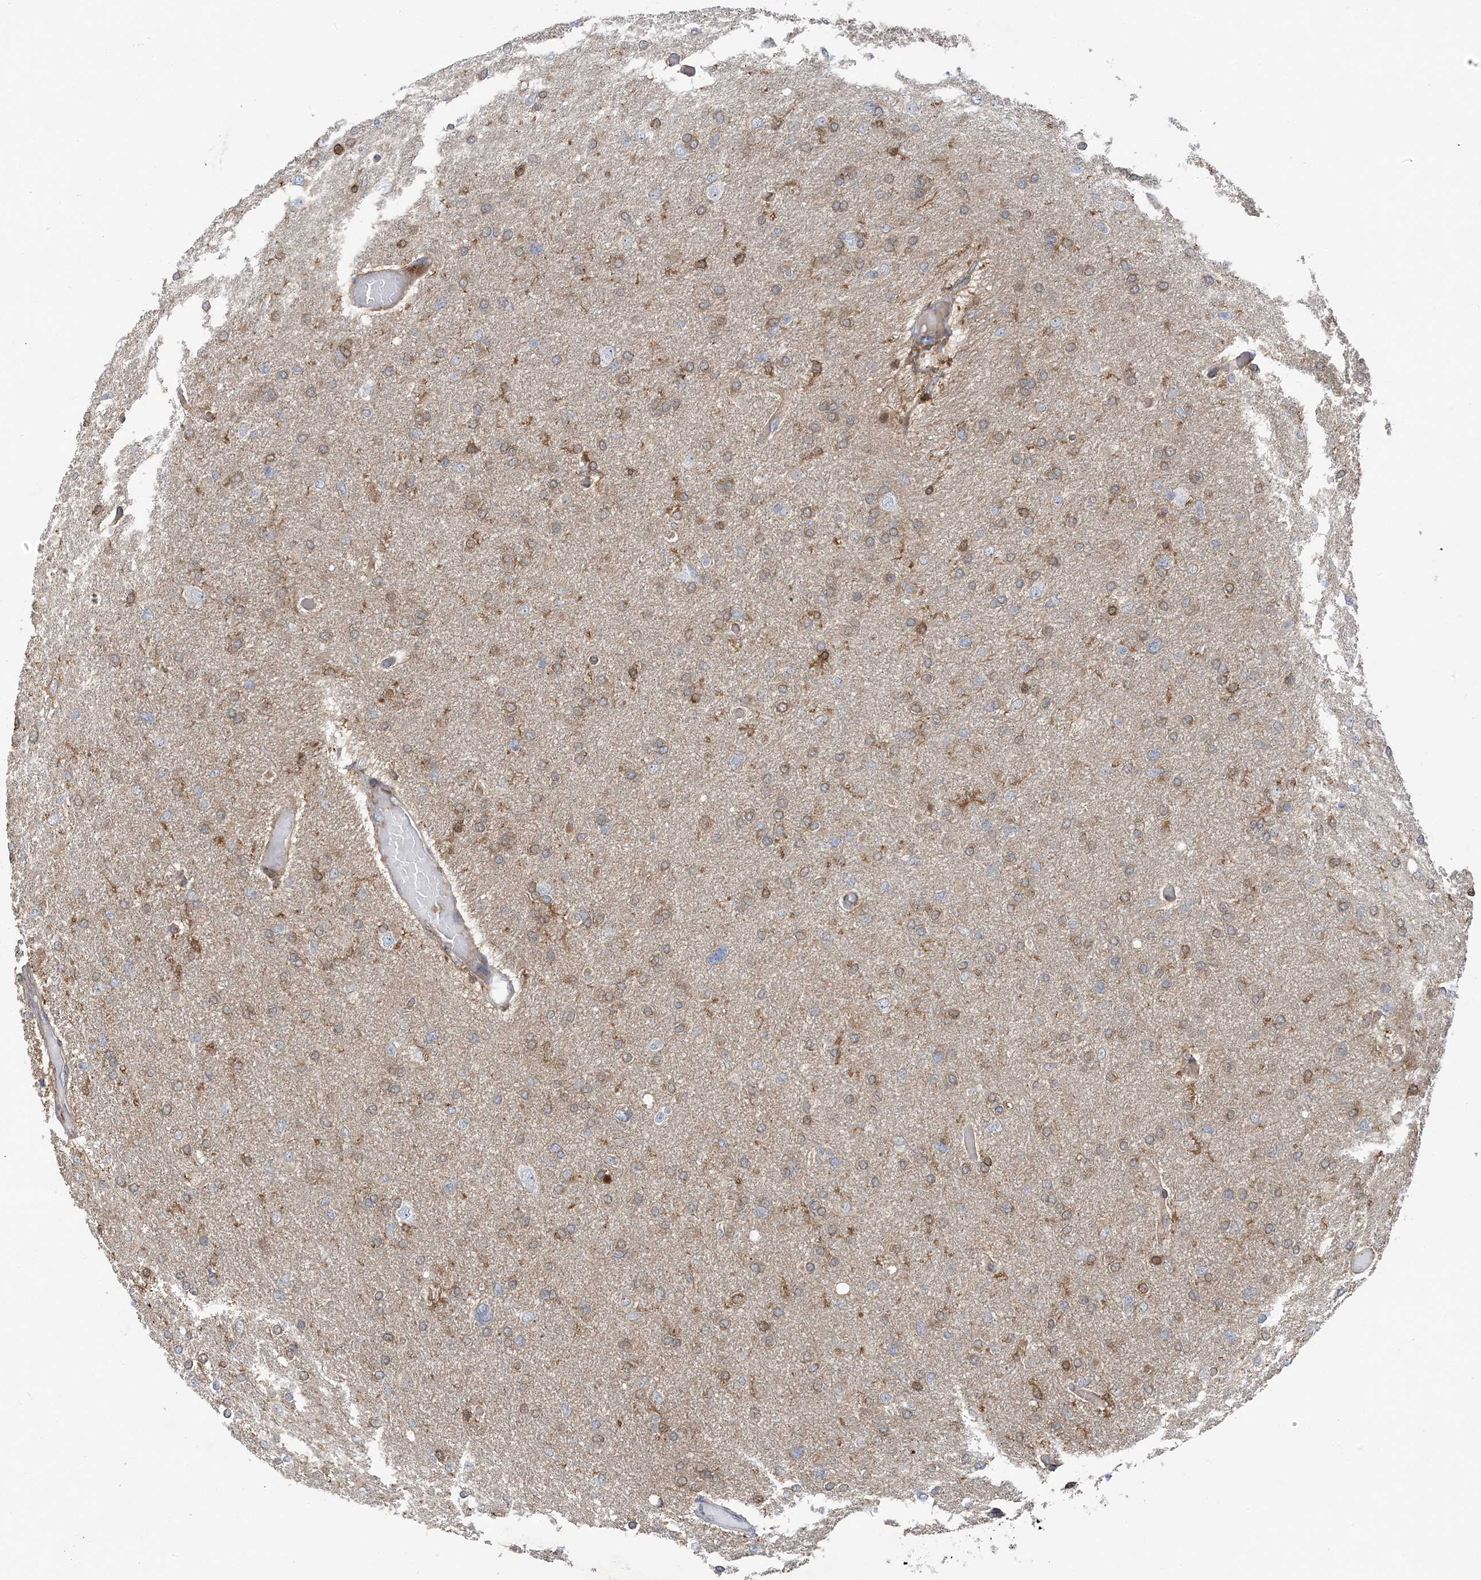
{"staining": {"intensity": "weak", "quantity": "25%-75%", "location": "cytoplasmic/membranous"}, "tissue": "glioma", "cell_type": "Tumor cells", "image_type": "cancer", "snomed": [{"axis": "morphology", "description": "Glioma, malignant, High grade"}, {"axis": "topography", "description": "Cerebral cortex"}], "caption": "Malignant high-grade glioma stained with a brown dye demonstrates weak cytoplasmic/membranous positive staining in approximately 25%-75% of tumor cells.", "gene": "HS1BP3", "patient": {"sex": "female", "age": 36}}